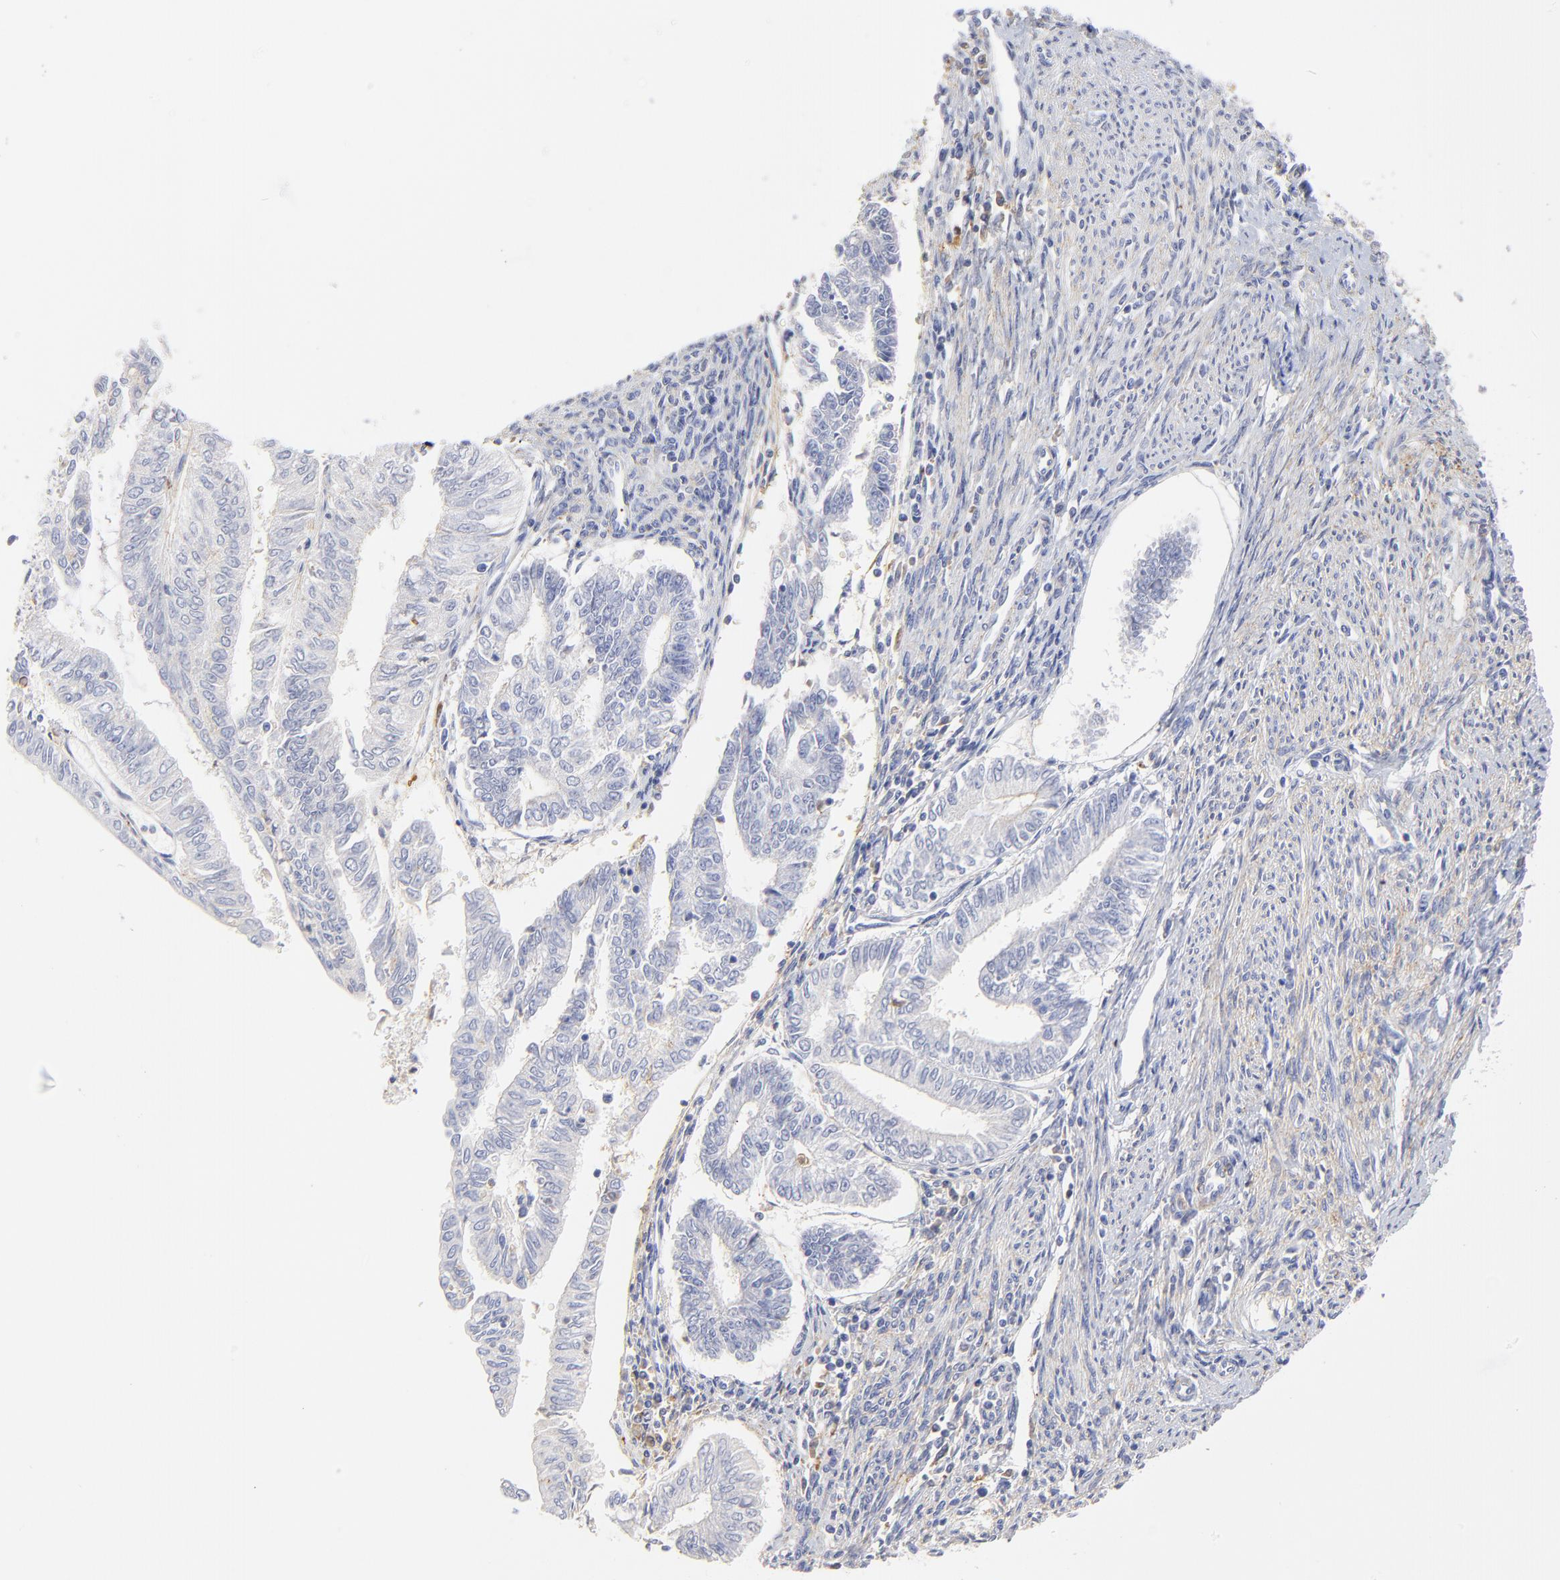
{"staining": {"intensity": "negative", "quantity": "none", "location": "none"}, "tissue": "endometrial cancer", "cell_type": "Tumor cells", "image_type": "cancer", "snomed": [{"axis": "morphology", "description": "Adenocarcinoma, NOS"}, {"axis": "topography", "description": "Endometrium"}], "caption": "DAB (3,3'-diaminobenzidine) immunohistochemical staining of endometrial cancer (adenocarcinoma) reveals no significant staining in tumor cells. (Brightfield microscopy of DAB IHC at high magnification).", "gene": "MDGA2", "patient": {"sex": "female", "age": 66}}